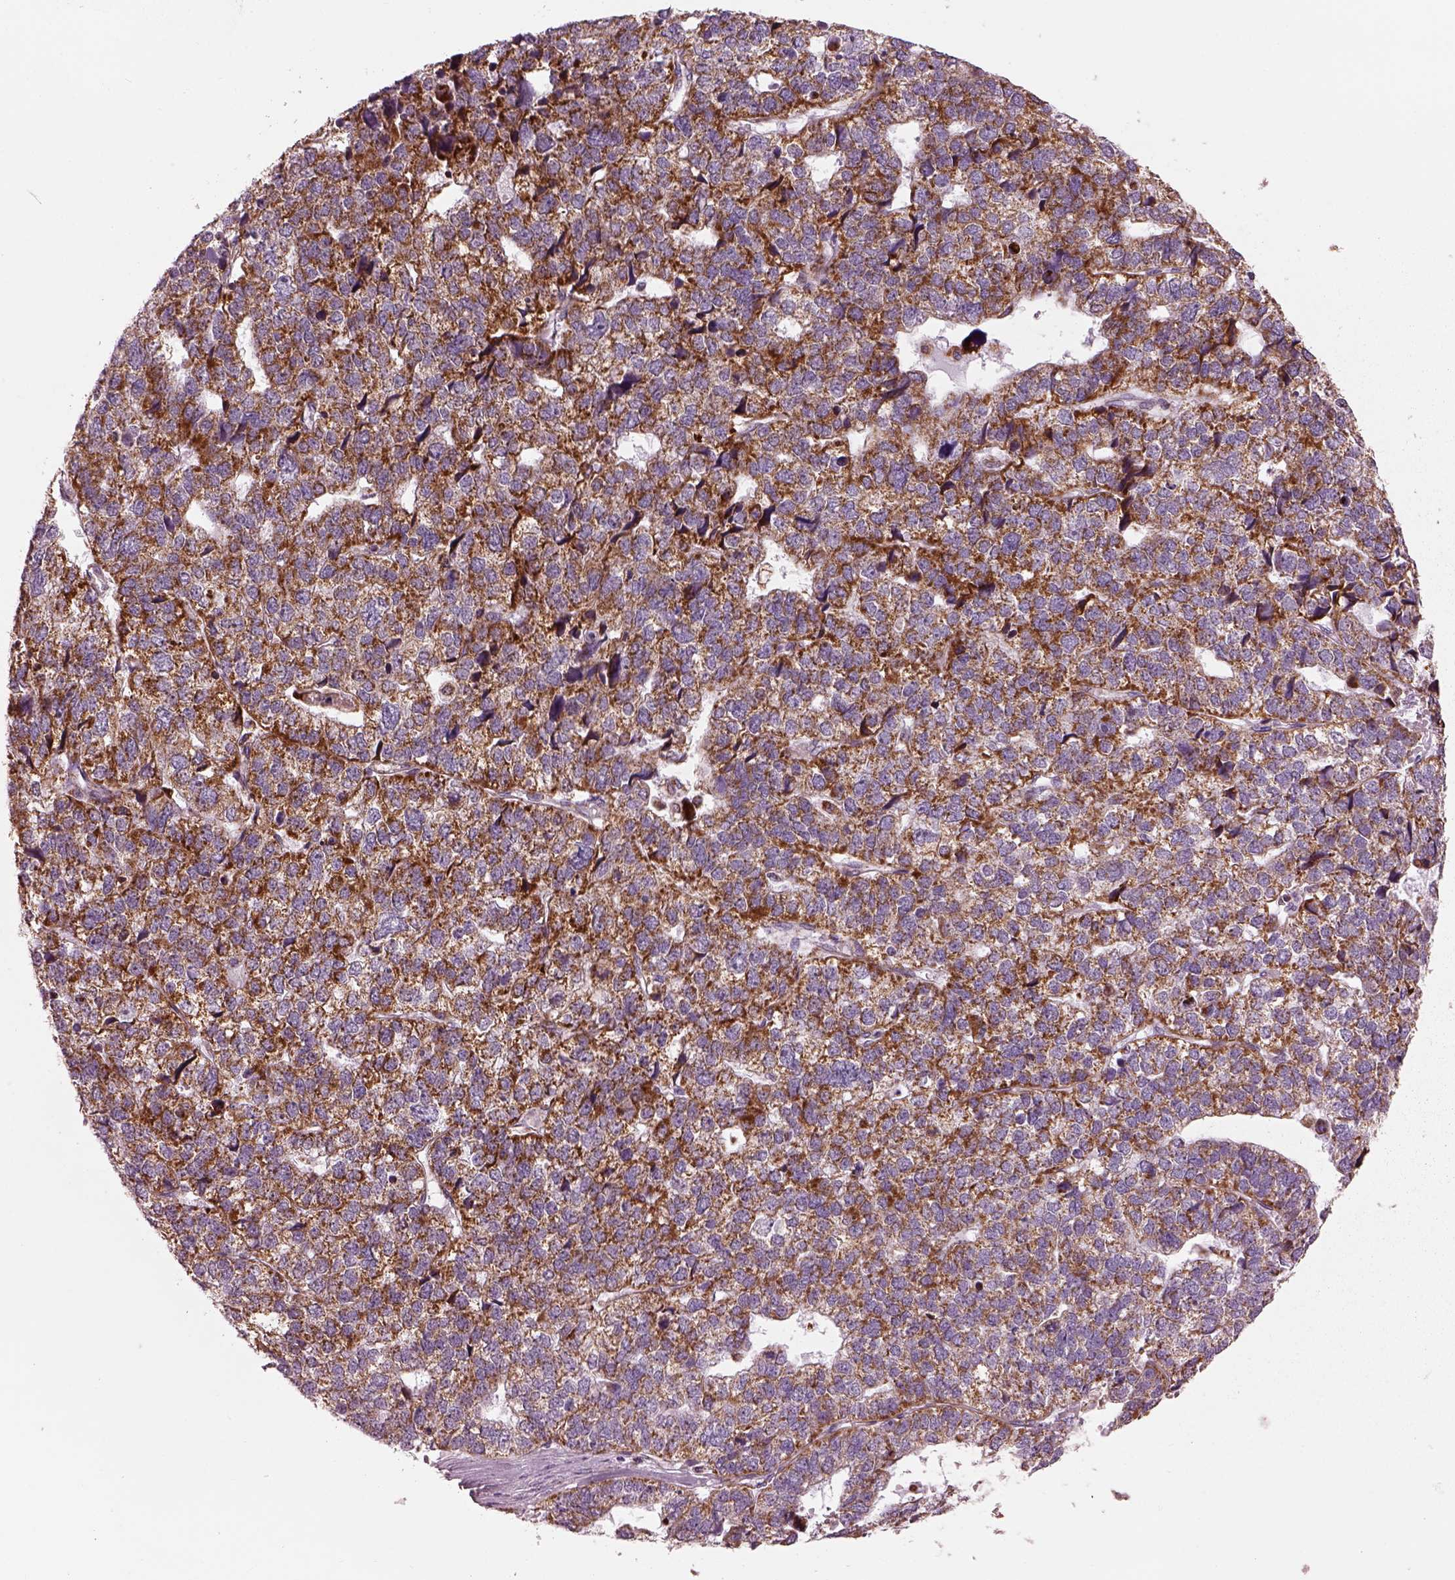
{"staining": {"intensity": "strong", "quantity": ">75%", "location": "cytoplasmic/membranous"}, "tissue": "stomach cancer", "cell_type": "Tumor cells", "image_type": "cancer", "snomed": [{"axis": "morphology", "description": "Adenocarcinoma, NOS"}, {"axis": "topography", "description": "Stomach"}], "caption": "Immunohistochemistry image of neoplastic tissue: human stomach cancer stained using immunohistochemistry (IHC) exhibits high levels of strong protein expression localized specifically in the cytoplasmic/membranous of tumor cells, appearing as a cytoplasmic/membranous brown color.", "gene": "ATP5MF", "patient": {"sex": "male", "age": 69}}